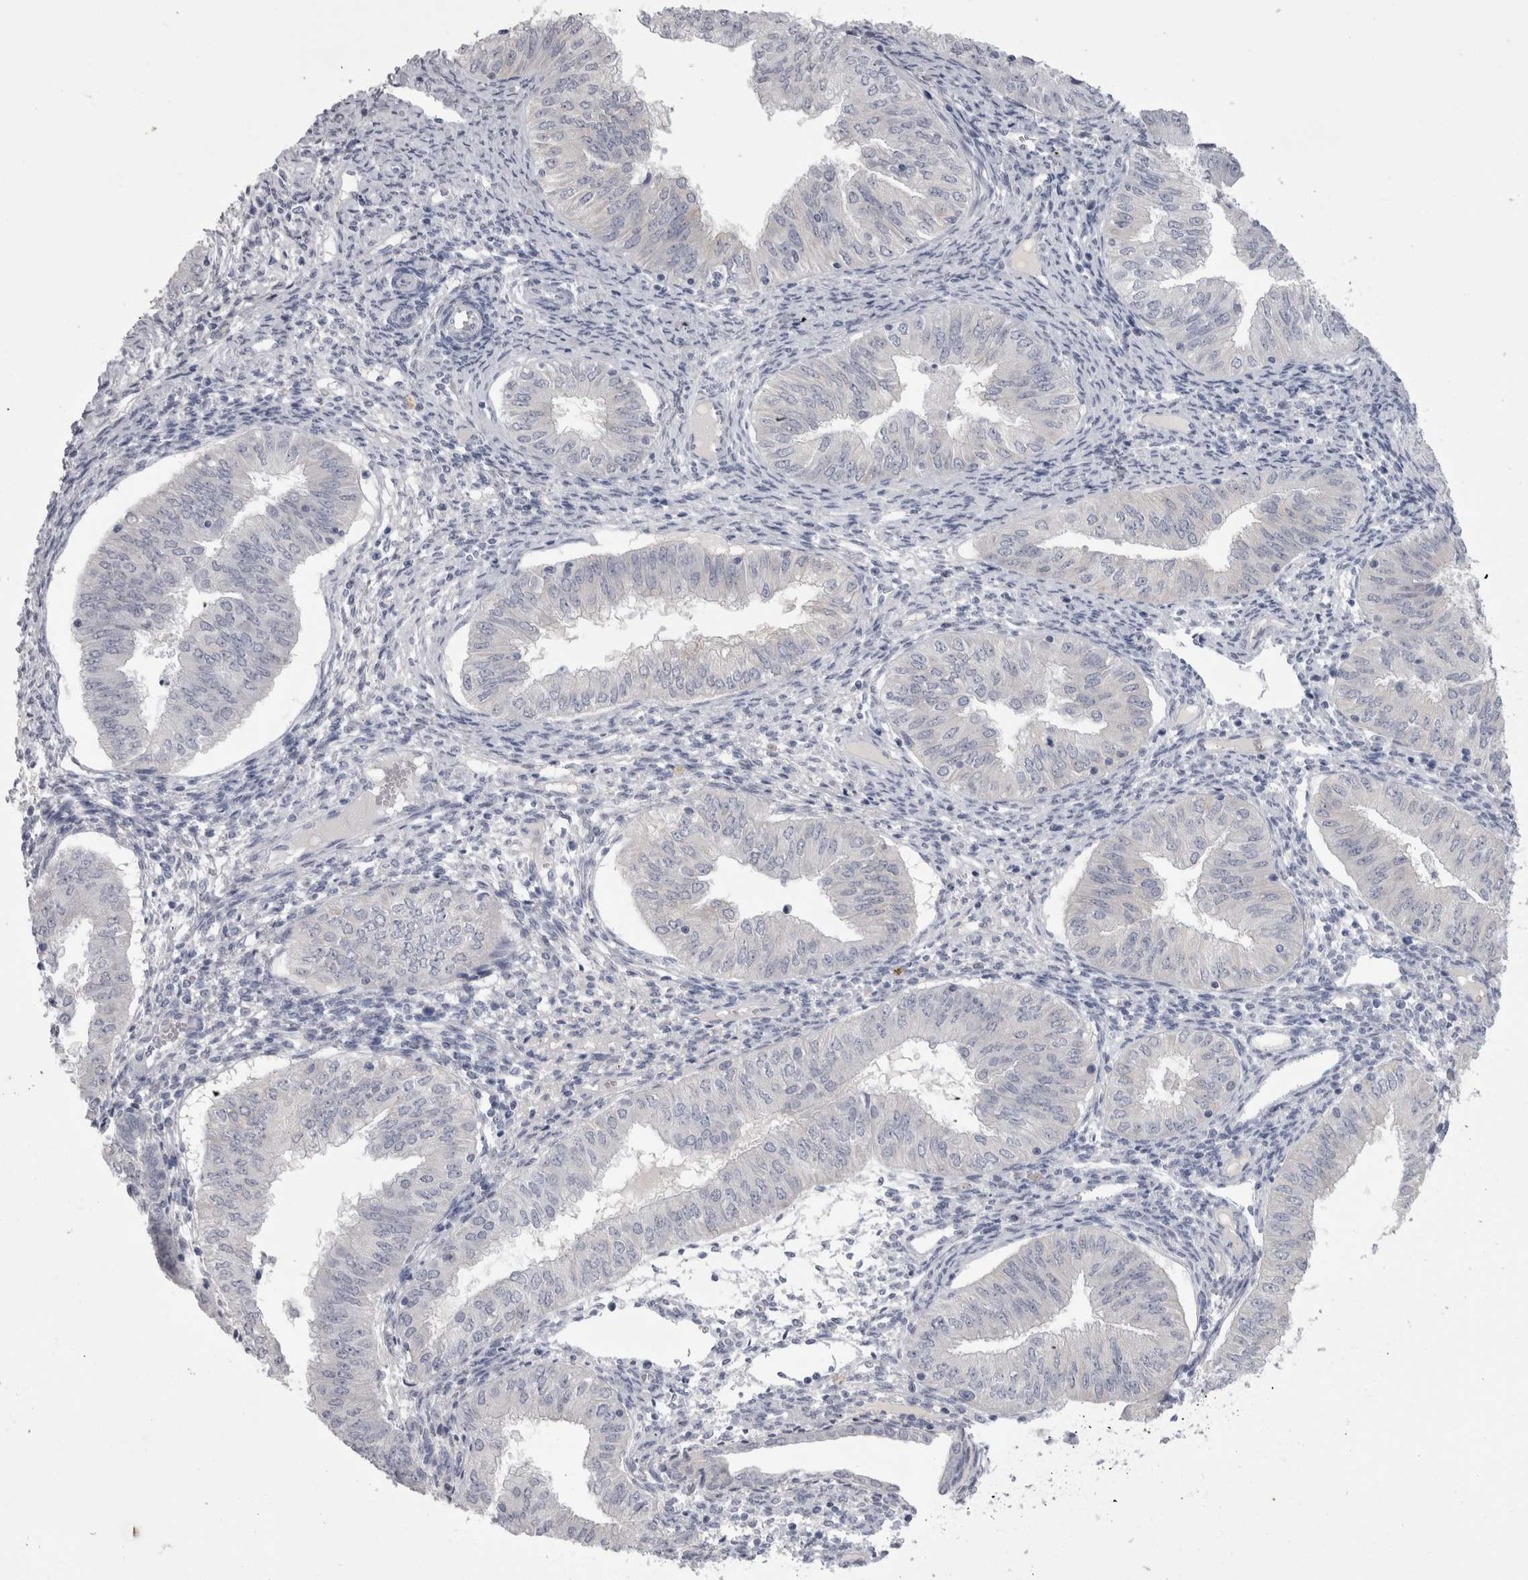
{"staining": {"intensity": "negative", "quantity": "none", "location": "none"}, "tissue": "endometrial cancer", "cell_type": "Tumor cells", "image_type": "cancer", "snomed": [{"axis": "morphology", "description": "Normal tissue, NOS"}, {"axis": "morphology", "description": "Adenocarcinoma, NOS"}, {"axis": "topography", "description": "Endometrium"}], "caption": "The IHC micrograph has no significant staining in tumor cells of adenocarcinoma (endometrial) tissue.", "gene": "ADAM2", "patient": {"sex": "female", "age": 53}}